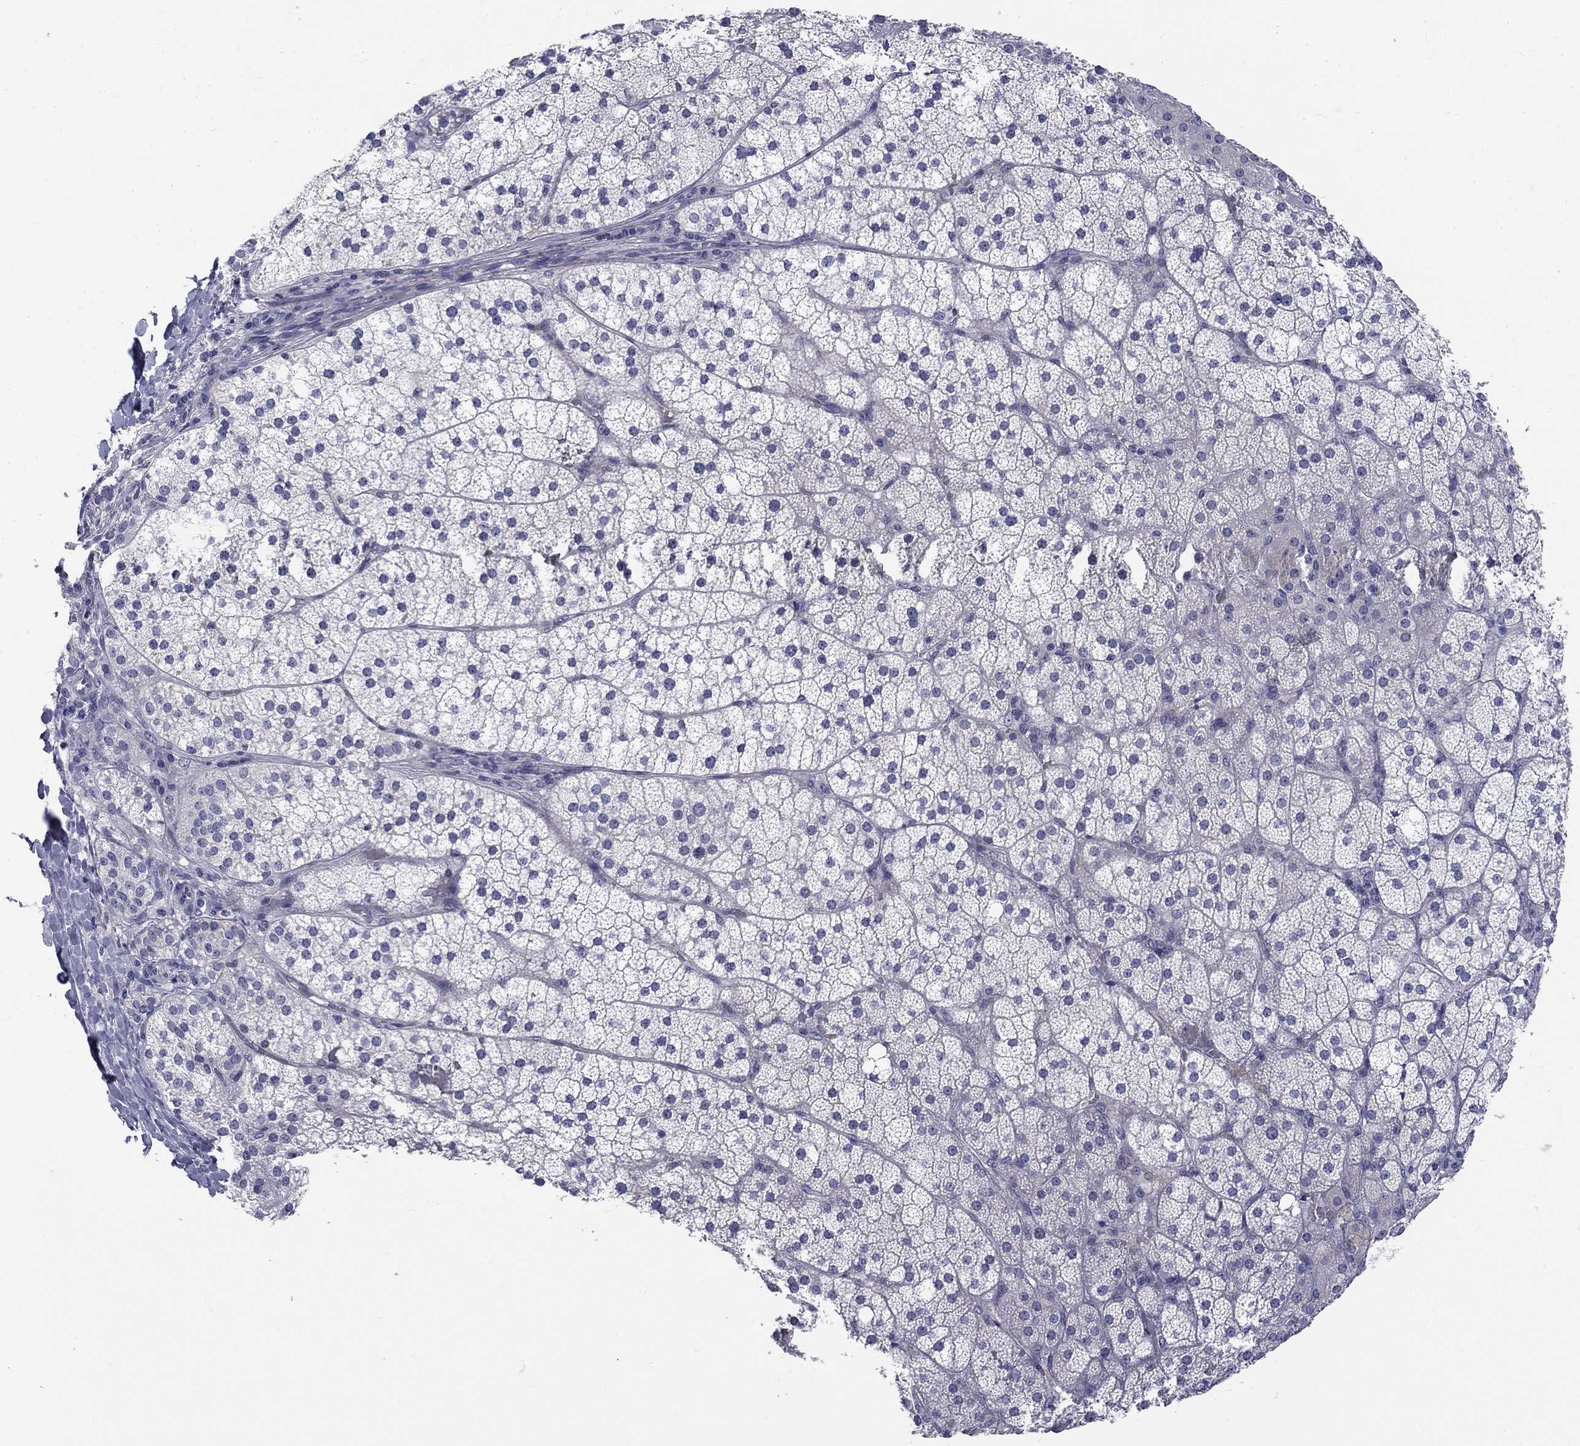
{"staining": {"intensity": "negative", "quantity": "none", "location": "none"}, "tissue": "adrenal gland", "cell_type": "Glandular cells", "image_type": "normal", "snomed": [{"axis": "morphology", "description": "Normal tissue, NOS"}, {"axis": "topography", "description": "Adrenal gland"}], "caption": "High power microscopy histopathology image of an IHC photomicrograph of normal adrenal gland, revealing no significant expression in glandular cells.", "gene": "TIGD4", "patient": {"sex": "male", "age": 53}}